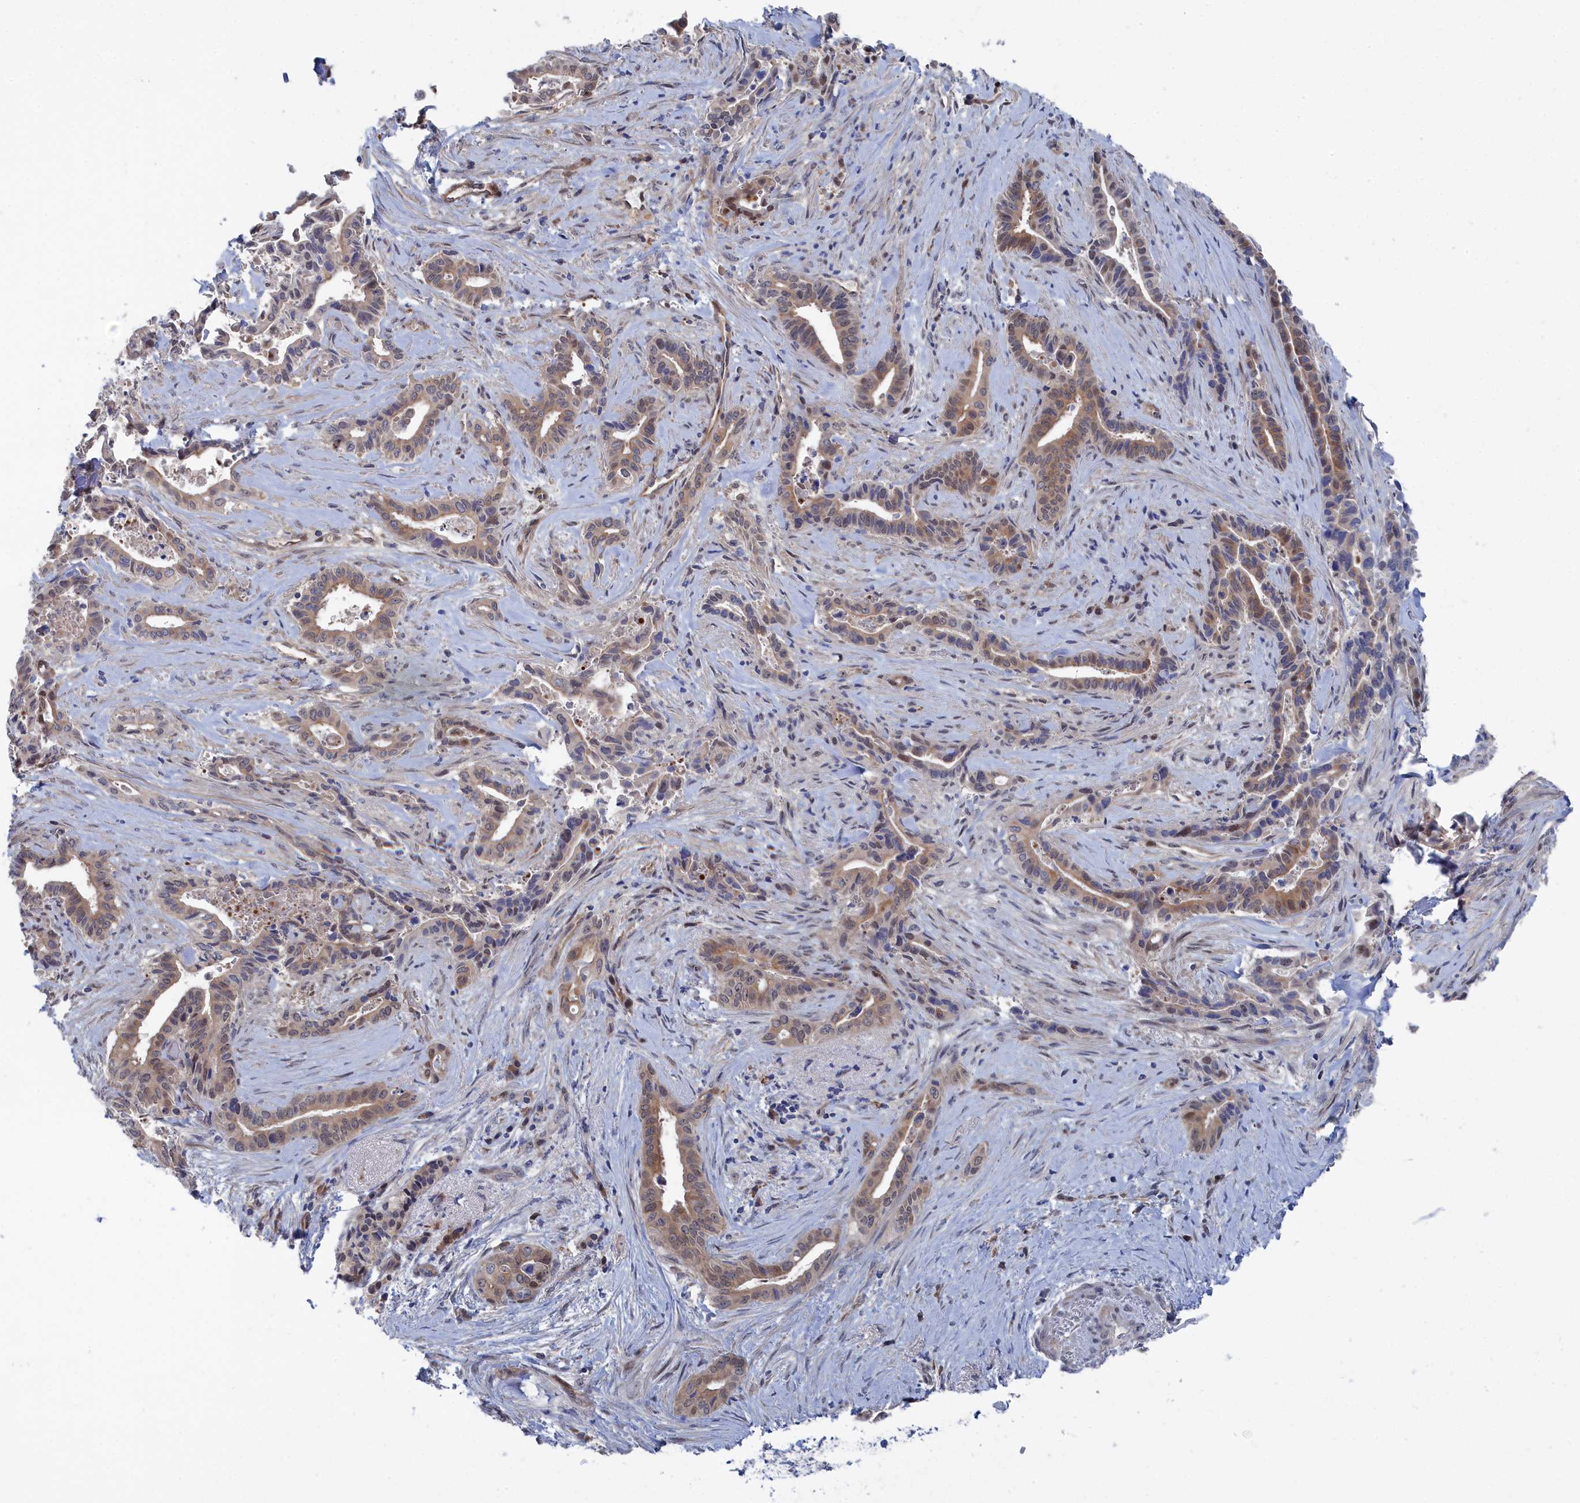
{"staining": {"intensity": "weak", "quantity": ">75%", "location": "cytoplasmic/membranous,nuclear"}, "tissue": "pancreatic cancer", "cell_type": "Tumor cells", "image_type": "cancer", "snomed": [{"axis": "morphology", "description": "Adenocarcinoma, NOS"}, {"axis": "topography", "description": "Pancreas"}], "caption": "Pancreatic adenocarcinoma stained for a protein reveals weak cytoplasmic/membranous and nuclear positivity in tumor cells.", "gene": "IRGQ", "patient": {"sex": "female", "age": 77}}